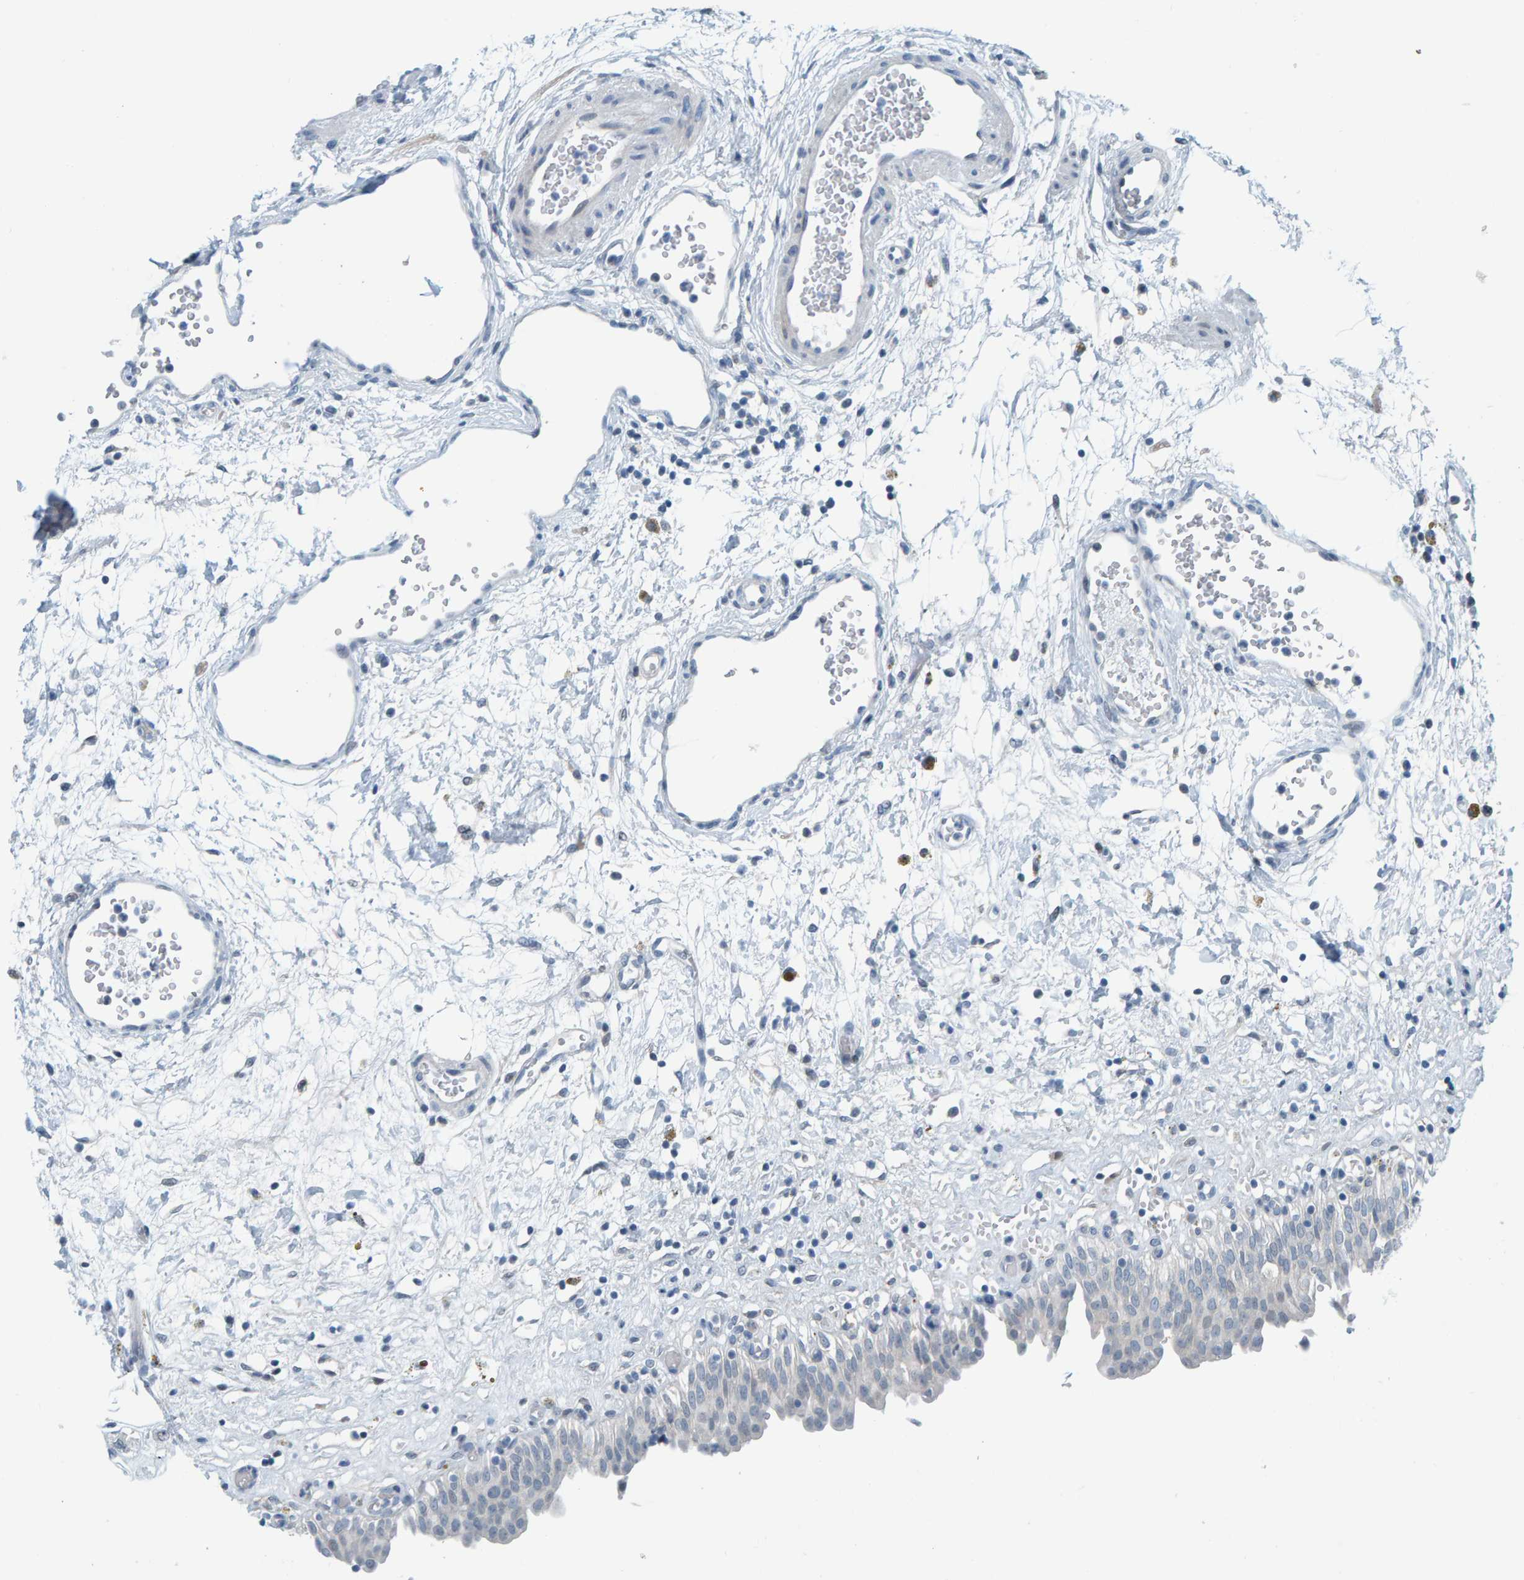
{"staining": {"intensity": "negative", "quantity": "none", "location": "none"}, "tissue": "urinary bladder", "cell_type": "Urothelial cells", "image_type": "normal", "snomed": [{"axis": "morphology", "description": "Urothelial carcinoma, High grade"}, {"axis": "topography", "description": "Urinary bladder"}], "caption": "This is a photomicrograph of immunohistochemistry (IHC) staining of benign urinary bladder, which shows no expression in urothelial cells.", "gene": "CNP", "patient": {"sex": "male", "age": 46}}